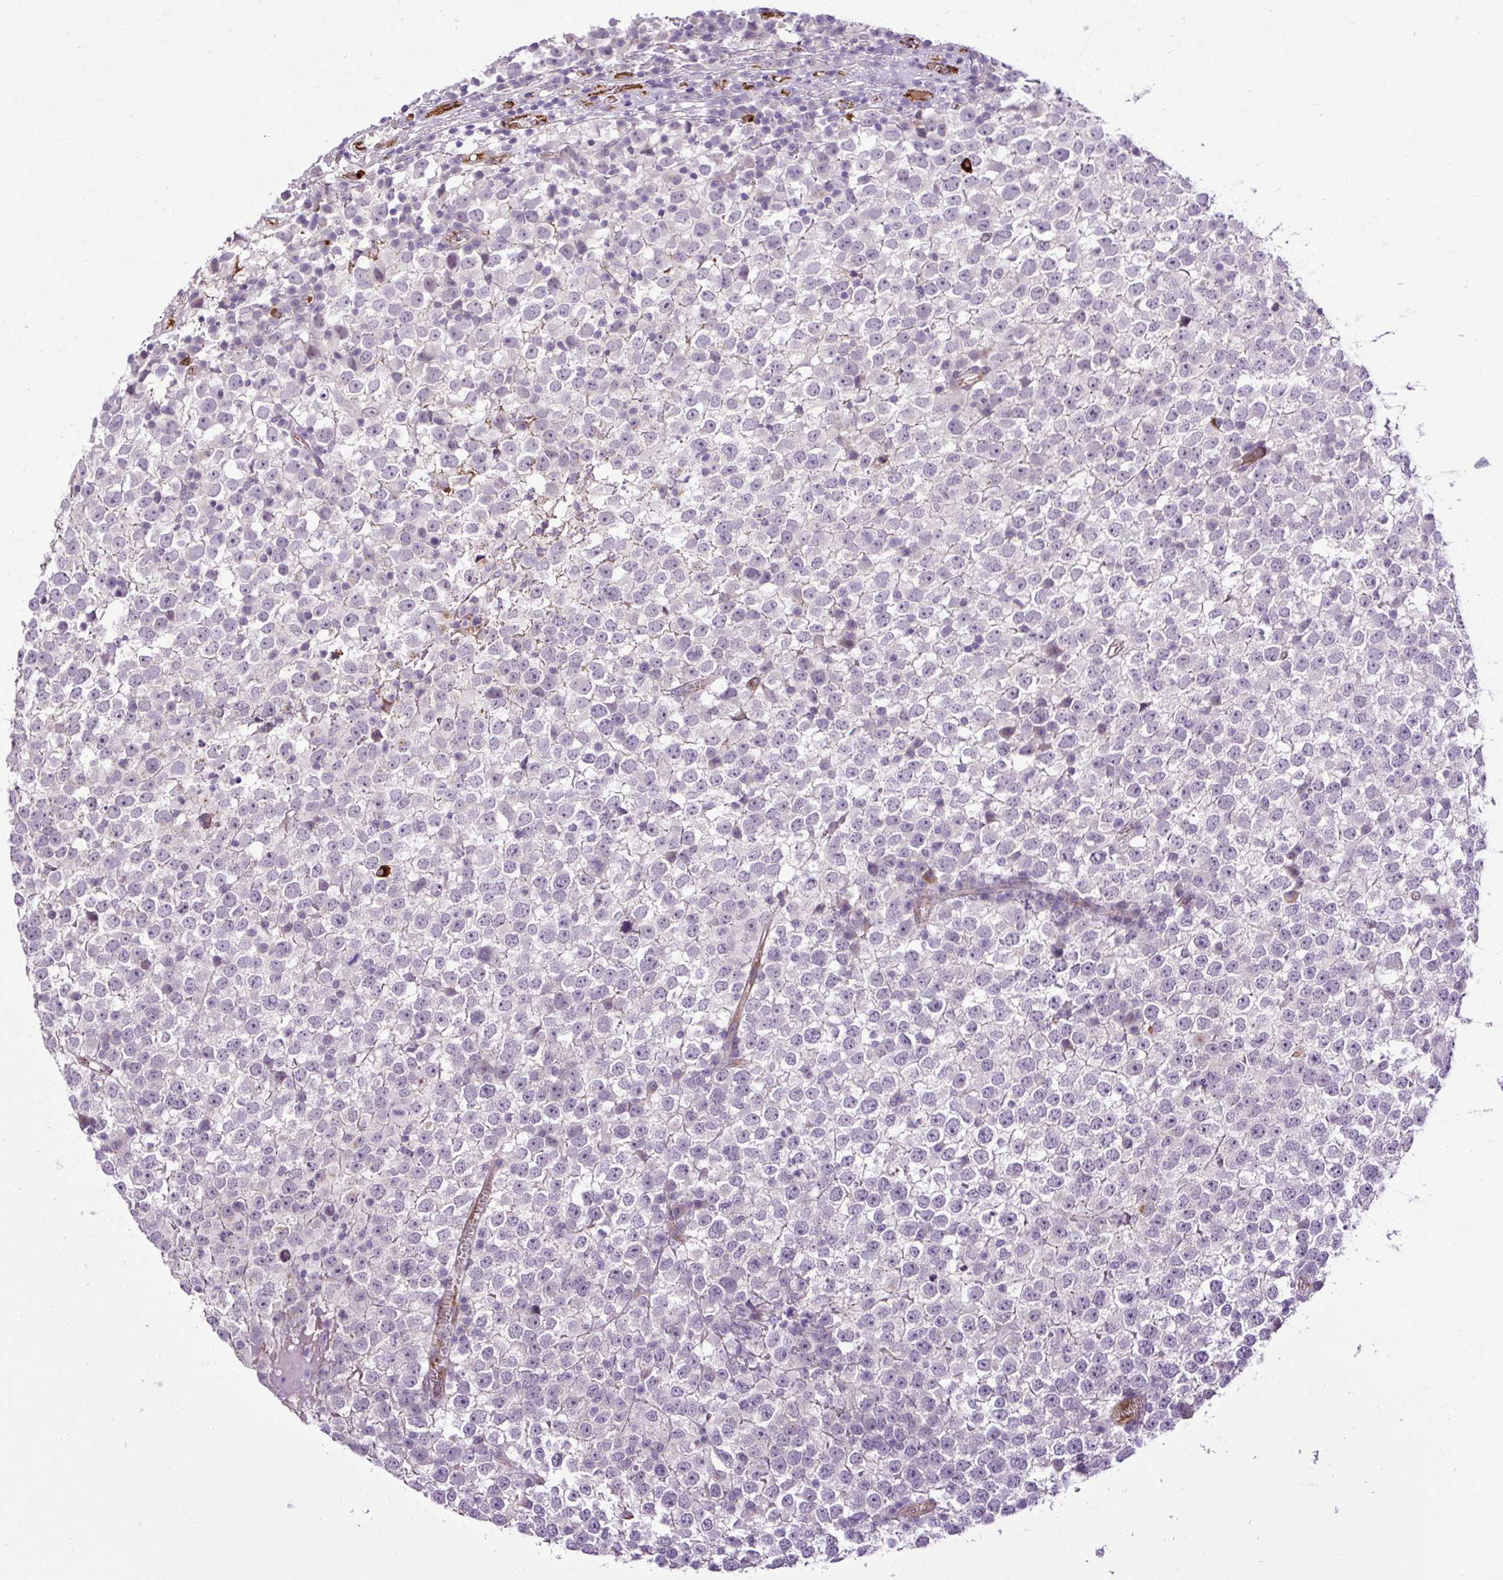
{"staining": {"intensity": "negative", "quantity": "none", "location": "none"}, "tissue": "testis cancer", "cell_type": "Tumor cells", "image_type": "cancer", "snomed": [{"axis": "morphology", "description": "Seminoma, NOS"}, {"axis": "topography", "description": "Testis"}], "caption": "IHC of testis cancer (seminoma) displays no staining in tumor cells. (DAB (3,3'-diaminobenzidine) IHC visualized using brightfield microscopy, high magnification).", "gene": "LEFTY2", "patient": {"sex": "male", "age": 65}}